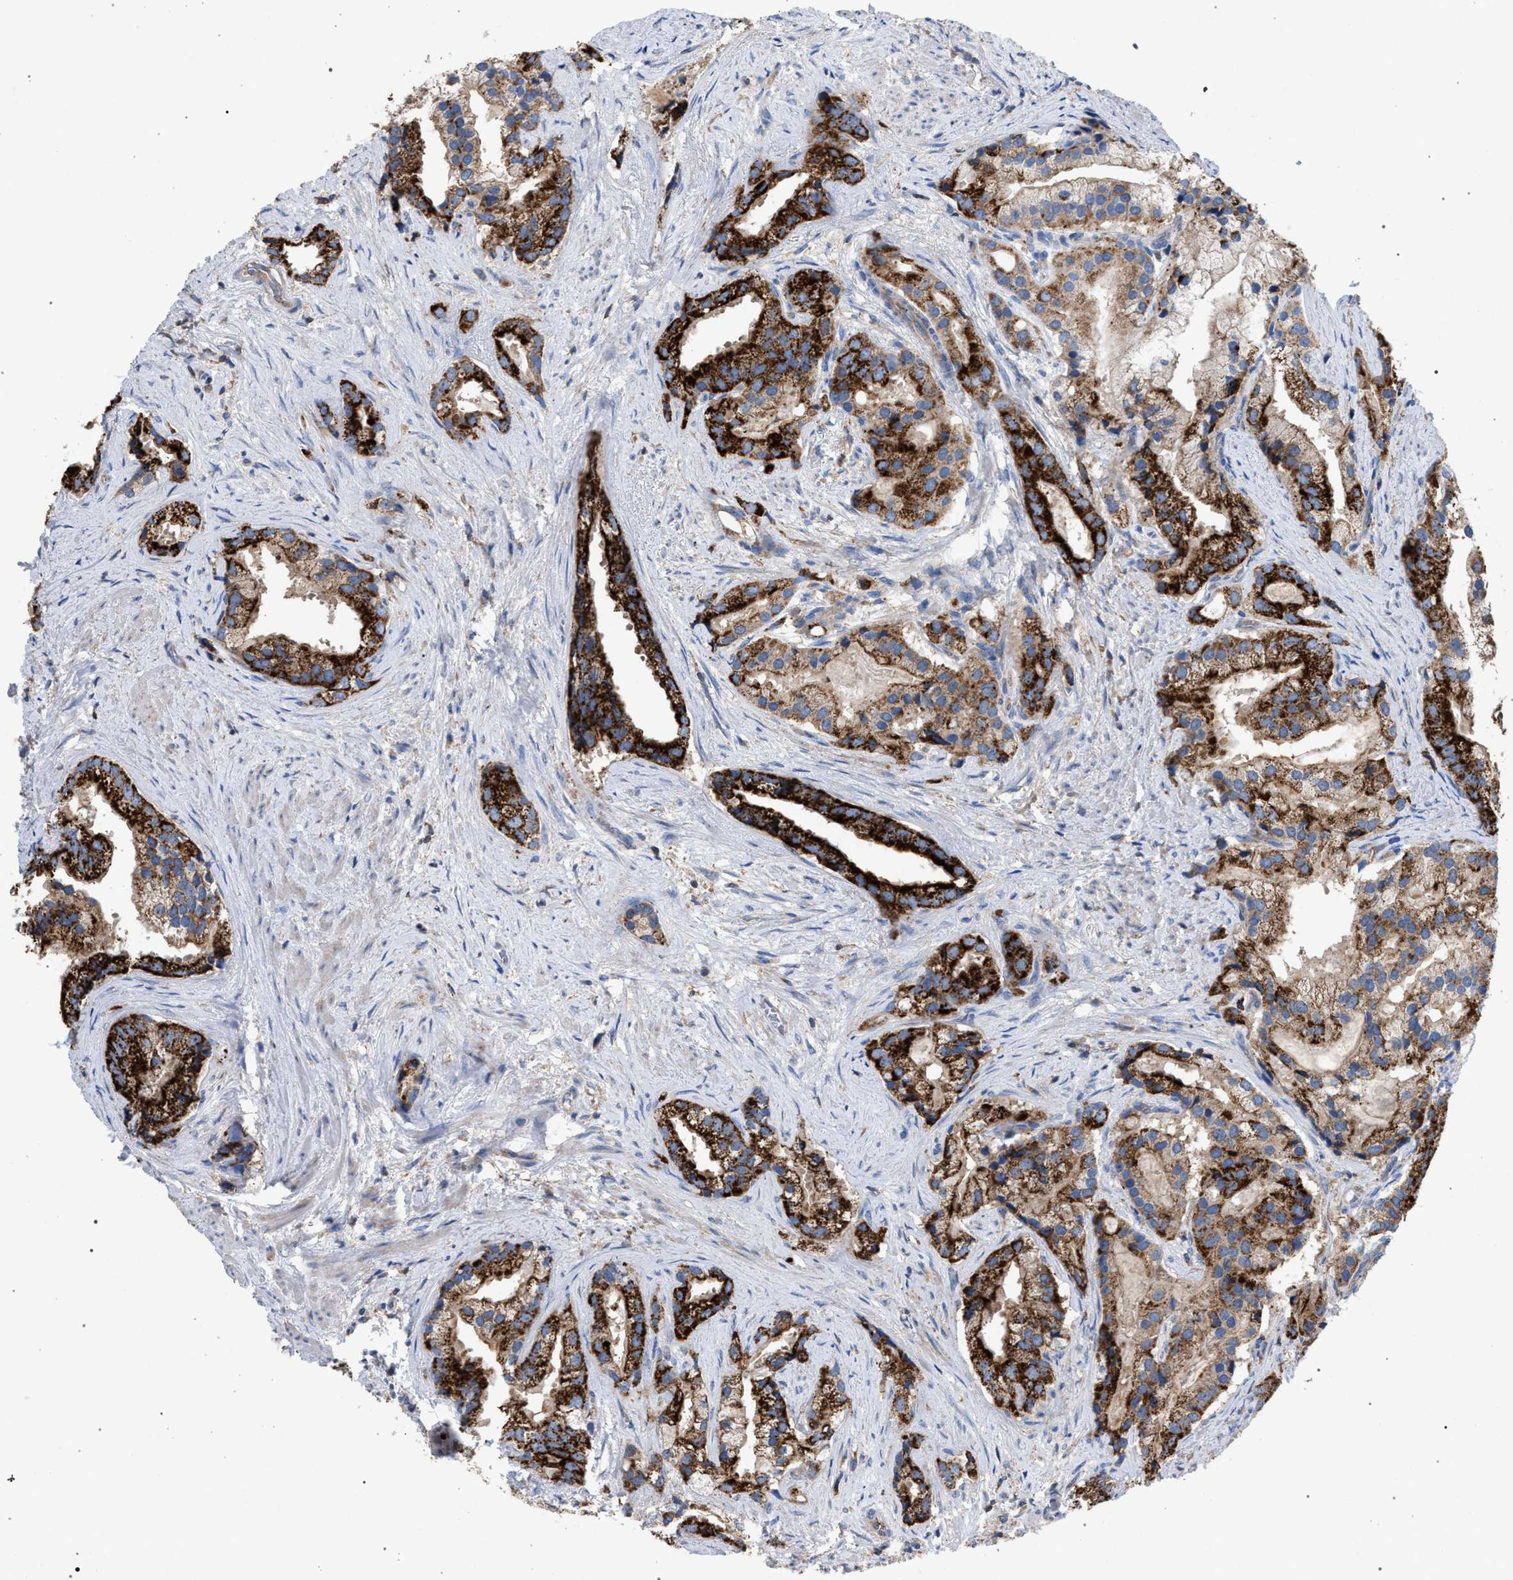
{"staining": {"intensity": "strong", "quantity": ">75%", "location": "cytoplasmic/membranous"}, "tissue": "prostate cancer", "cell_type": "Tumor cells", "image_type": "cancer", "snomed": [{"axis": "morphology", "description": "Adenocarcinoma, Low grade"}, {"axis": "topography", "description": "Prostate"}], "caption": "Brown immunohistochemical staining in prostate low-grade adenocarcinoma displays strong cytoplasmic/membranous positivity in about >75% of tumor cells.", "gene": "VPS13A", "patient": {"sex": "male", "age": 71}}